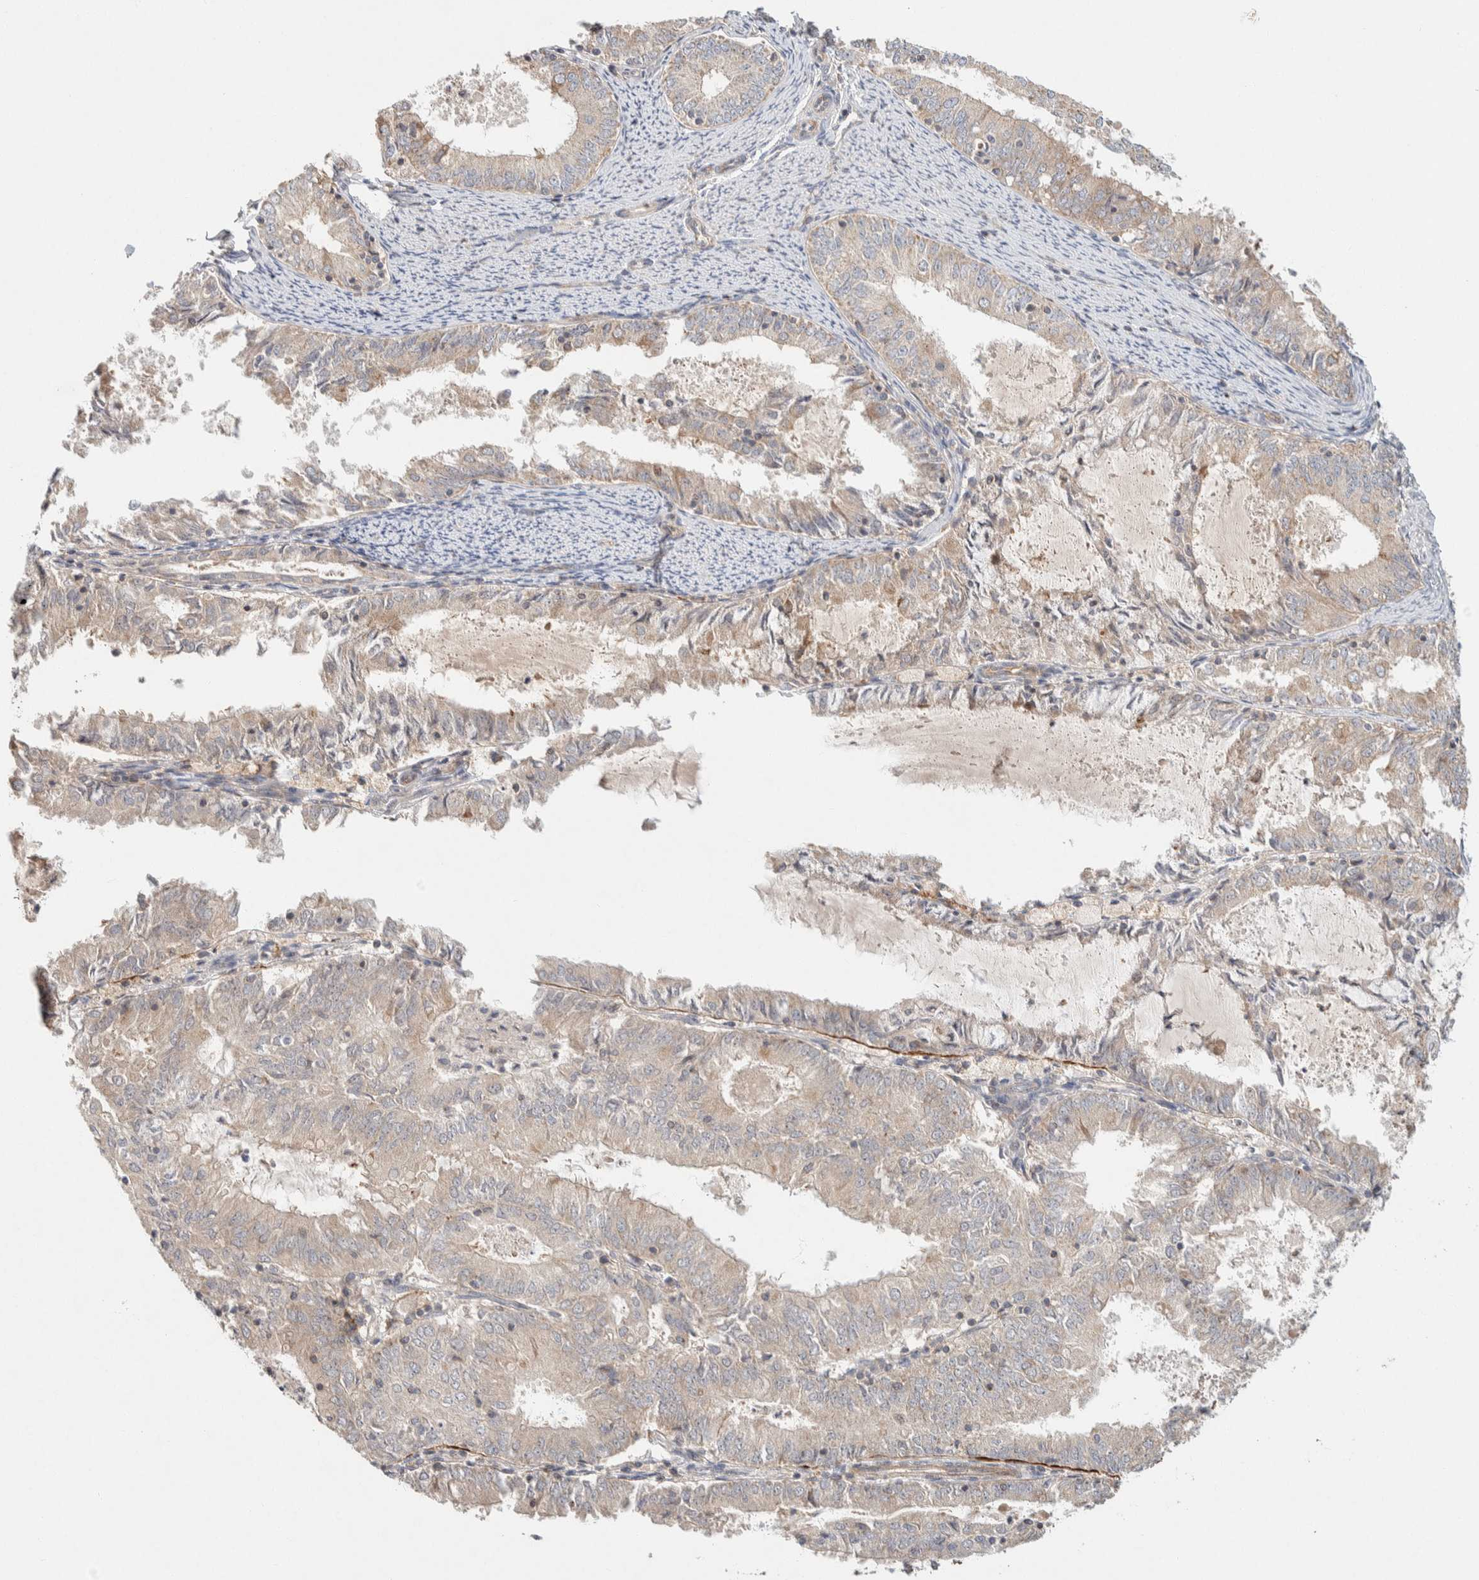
{"staining": {"intensity": "weak", "quantity": "<25%", "location": "cytoplasmic/membranous"}, "tissue": "endometrial cancer", "cell_type": "Tumor cells", "image_type": "cancer", "snomed": [{"axis": "morphology", "description": "Adenocarcinoma, NOS"}, {"axis": "topography", "description": "Endometrium"}], "caption": "Immunohistochemistry (IHC) histopathology image of neoplastic tissue: endometrial cancer (adenocarcinoma) stained with DAB (3,3'-diaminobenzidine) displays no significant protein expression in tumor cells.", "gene": "KIF9", "patient": {"sex": "female", "age": 57}}